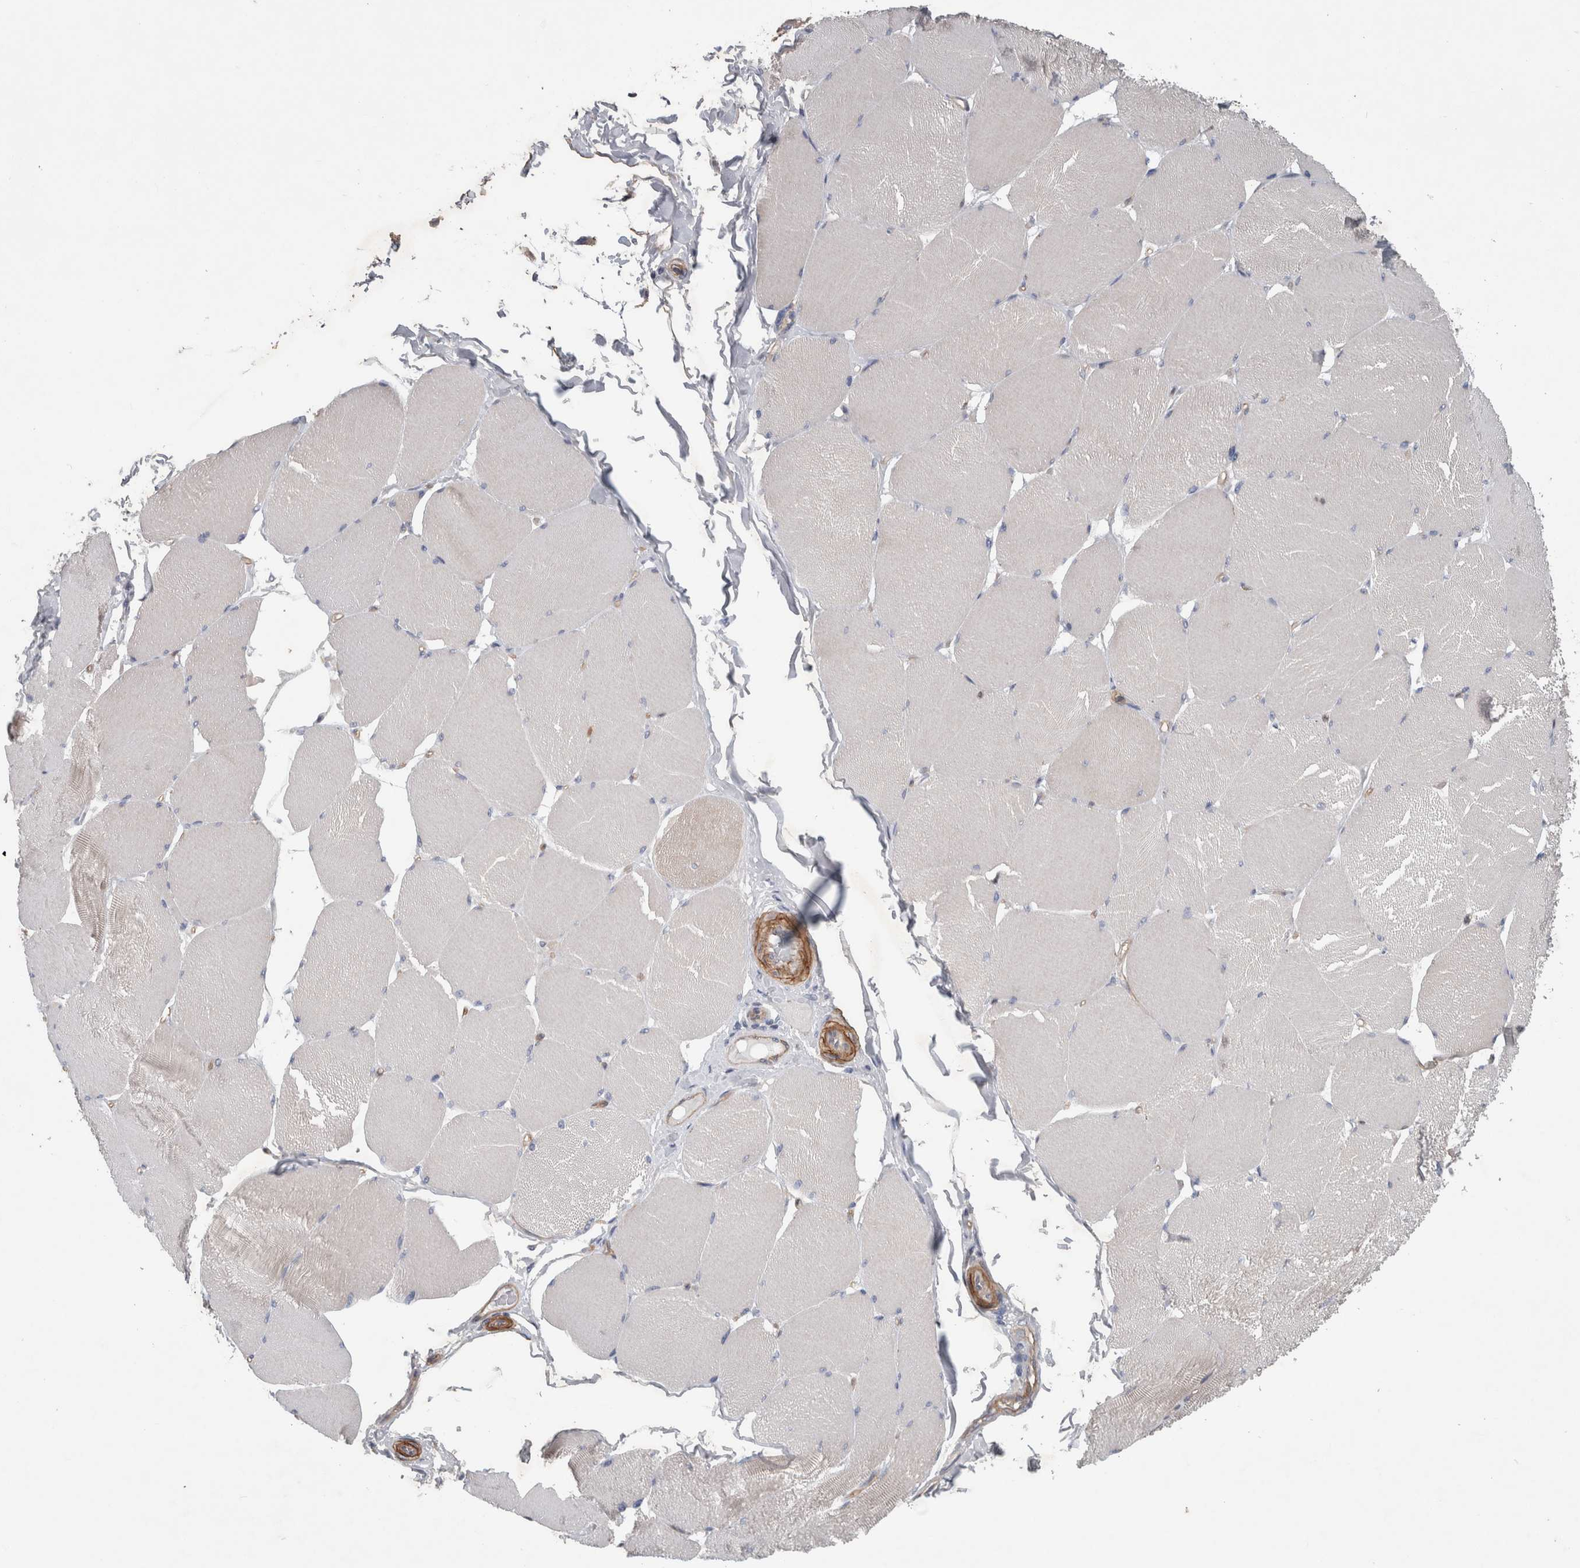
{"staining": {"intensity": "weak", "quantity": "<25%", "location": "cytoplasmic/membranous"}, "tissue": "skeletal muscle", "cell_type": "Myocytes", "image_type": "normal", "snomed": [{"axis": "morphology", "description": "Normal tissue, NOS"}, {"axis": "topography", "description": "Skin"}, {"axis": "topography", "description": "Skeletal muscle"}], "caption": "This is an immunohistochemistry histopathology image of benign skeletal muscle. There is no positivity in myocytes.", "gene": "BCAM", "patient": {"sex": "male", "age": 83}}